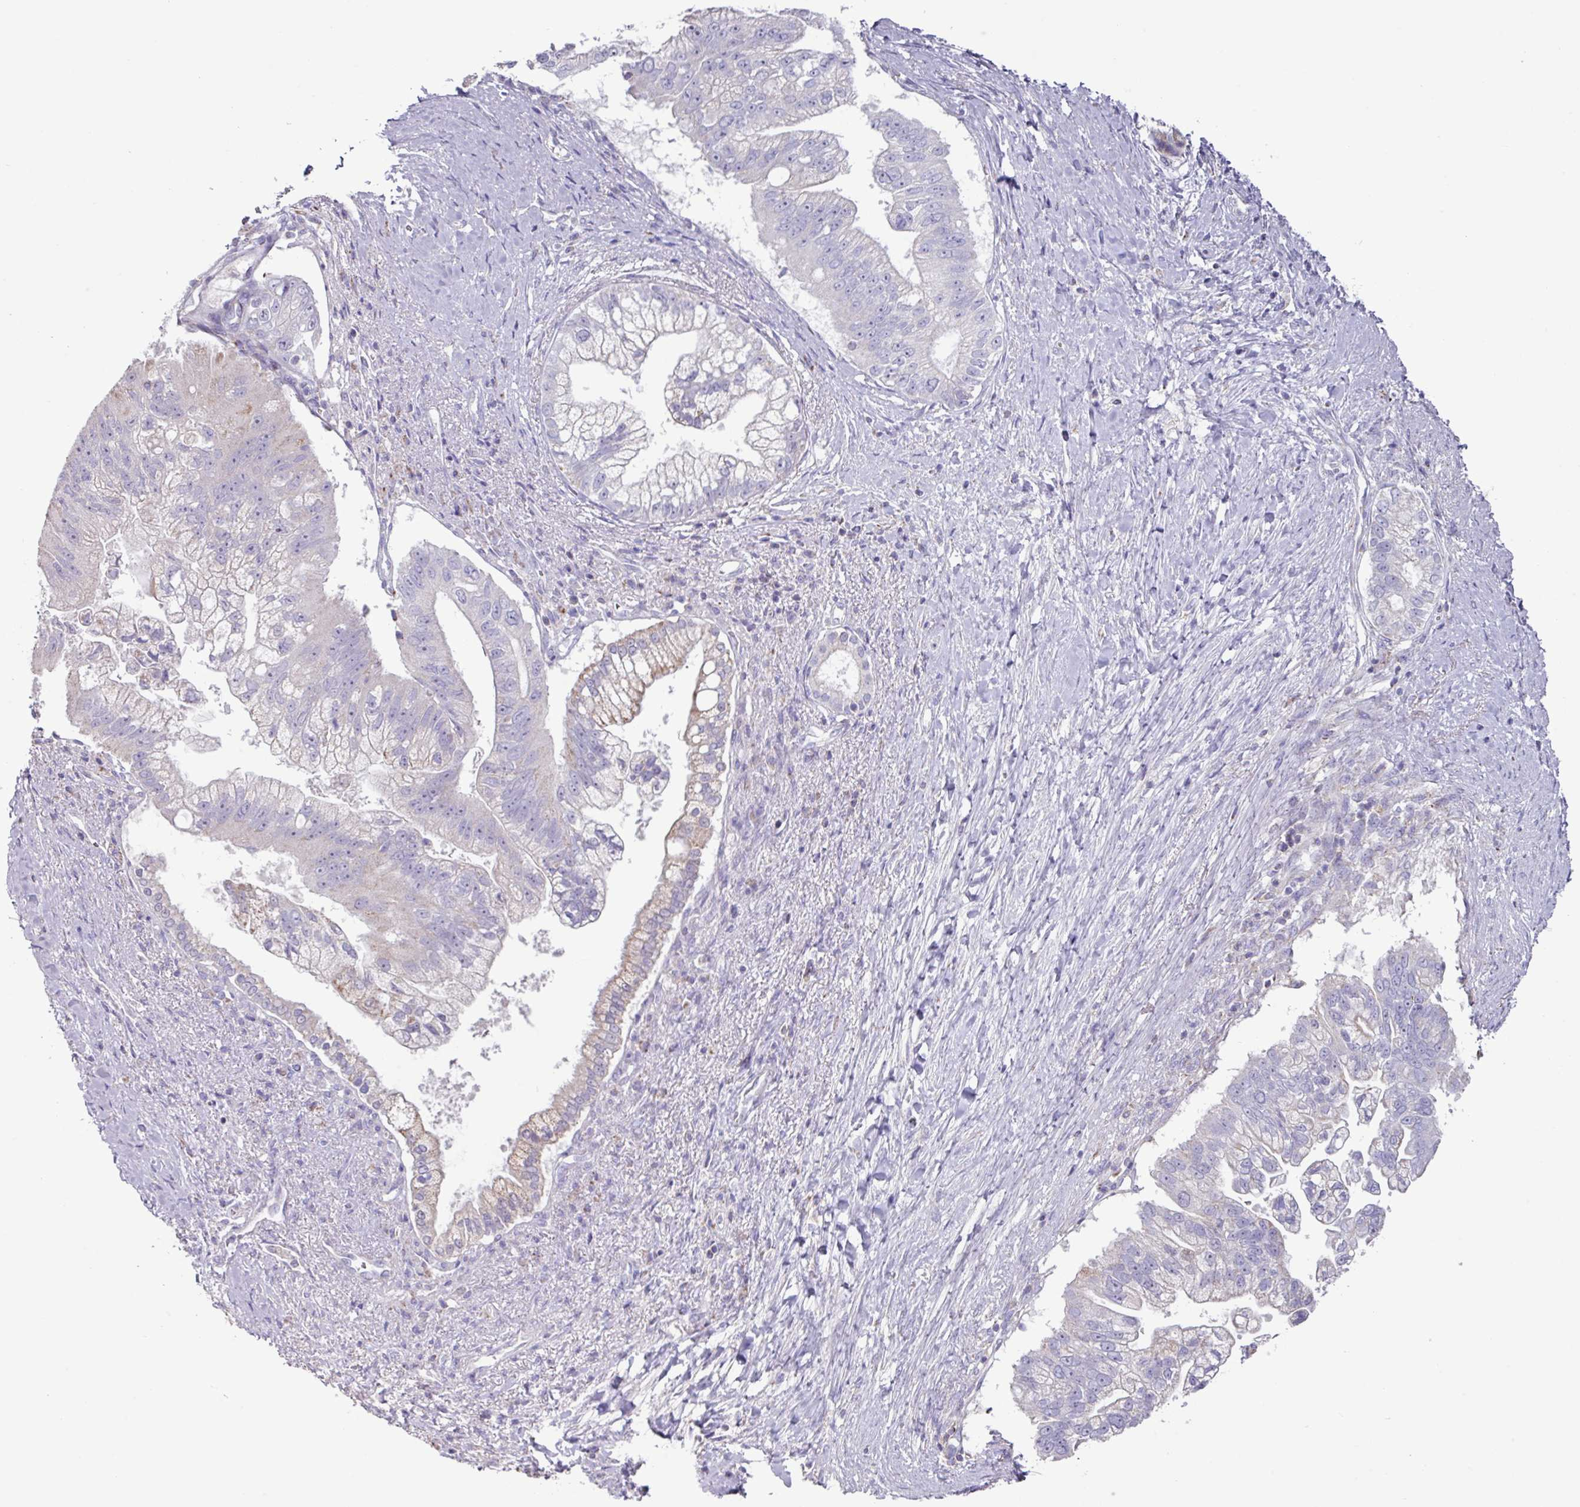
{"staining": {"intensity": "weak", "quantity": "<25%", "location": "cytoplasmic/membranous"}, "tissue": "pancreatic cancer", "cell_type": "Tumor cells", "image_type": "cancer", "snomed": [{"axis": "morphology", "description": "Adenocarcinoma, NOS"}, {"axis": "topography", "description": "Pancreas"}], "caption": "Human pancreatic adenocarcinoma stained for a protein using immunohistochemistry demonstrates no positivity in tumor cells.", "gene": "MT-ND4", "patient": {"sex": "male", "age": 70}}